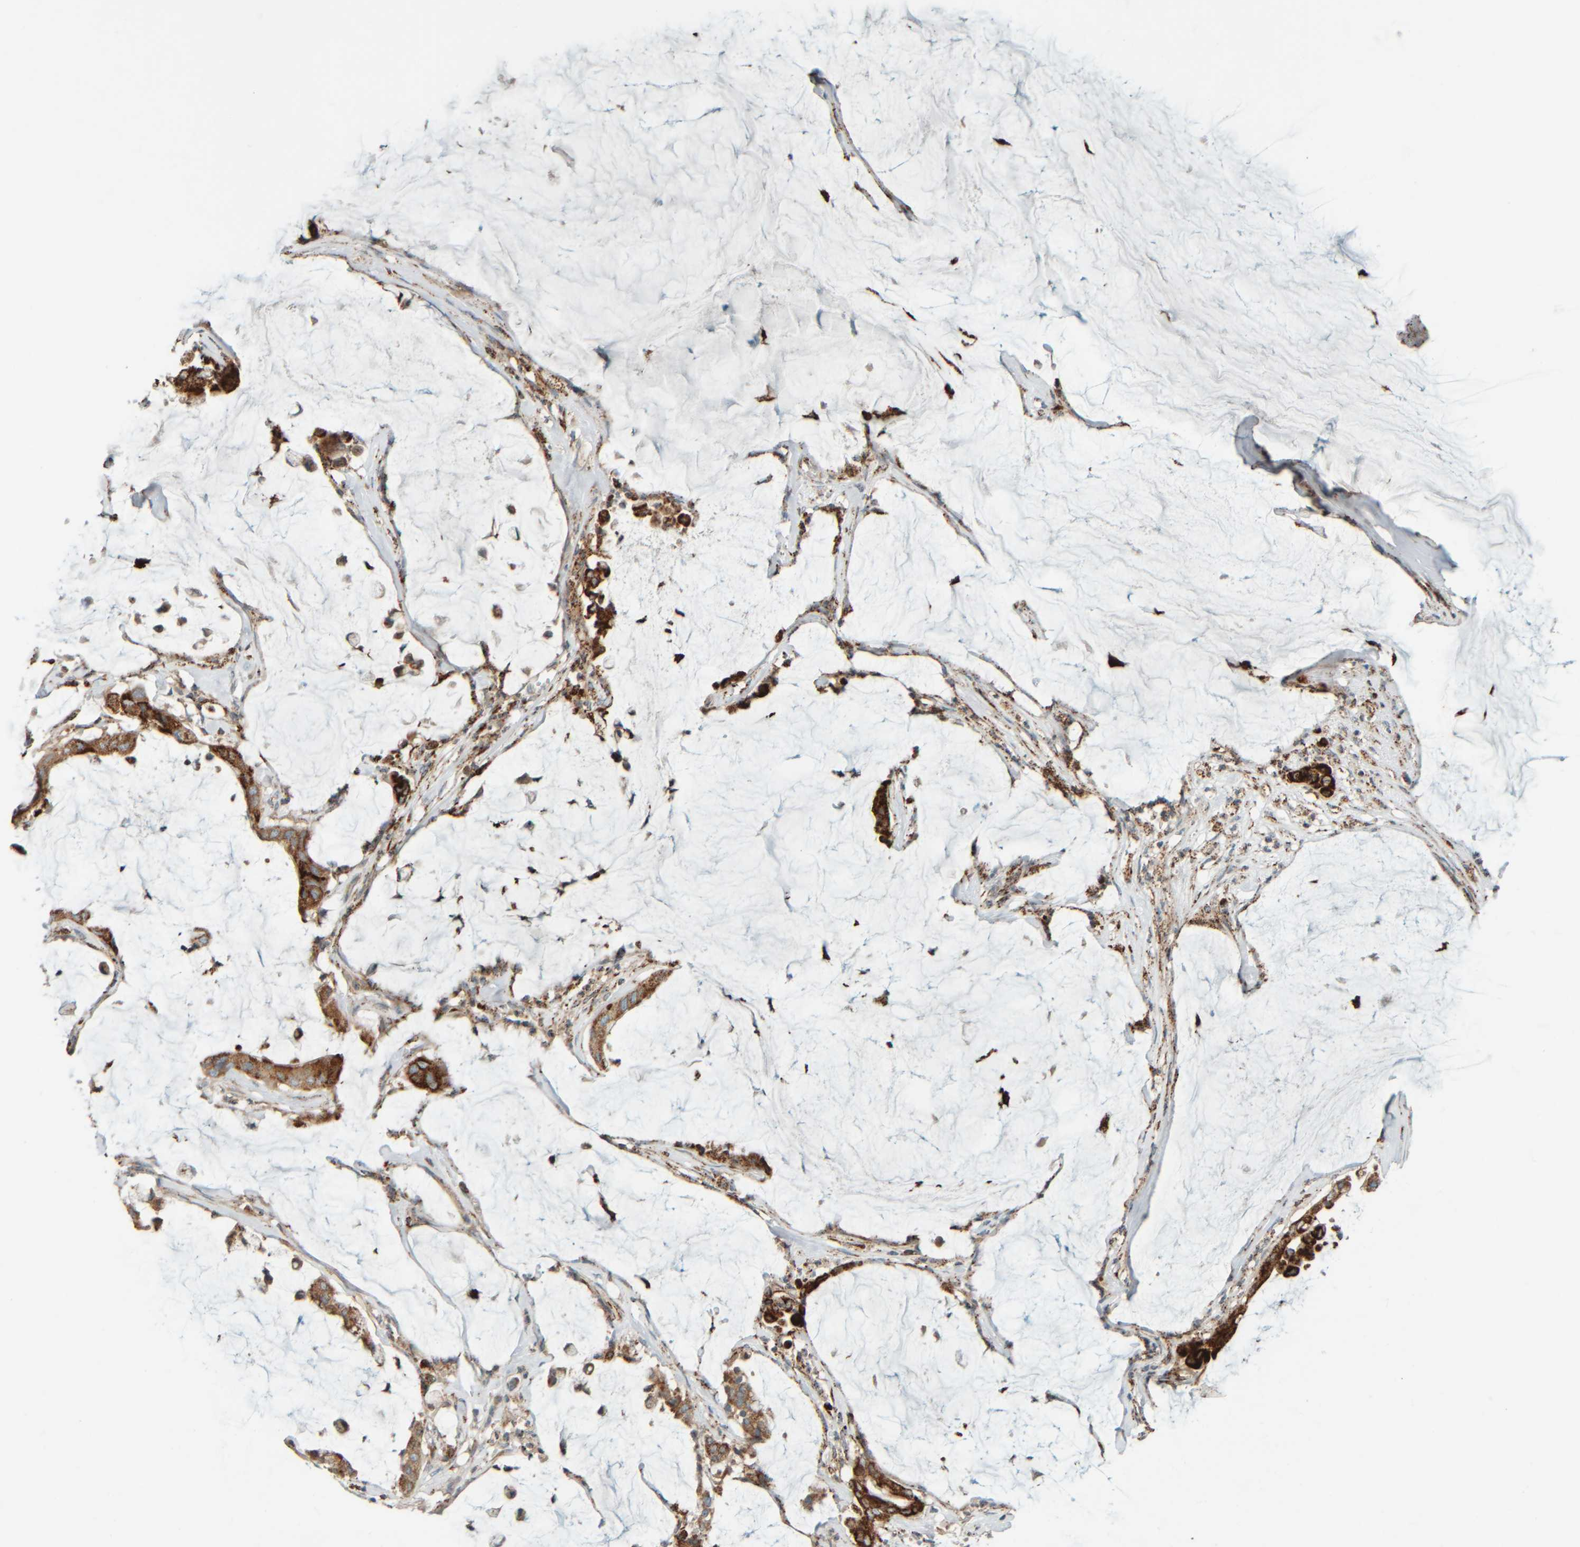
{"staining": {"intensity": "moderate", "quantity": ">75%", "location": "cytoplasmic/membranous"}, "tissue": "pancreatic cancer", "cell_type": "Tumor cells", "image_type": "cancer", "snomed": [{"axis": "morphology", "description": "Adenocarcinoma, NOS"}, {"axis": "topography", "description": "Pancreas"}], "caption": "Protein staining of pancreatic adenocarcinoma tissue exhibits moderate cytoplasmic/membranous expression in approximately >75% of tumor cells. (Stains: DAB in brown, nuclei in blue, Microscopy: brightfield microscopy at high magnification).", "gene": "SPAG5", "patient": {"sex": "male", "age": 41}}